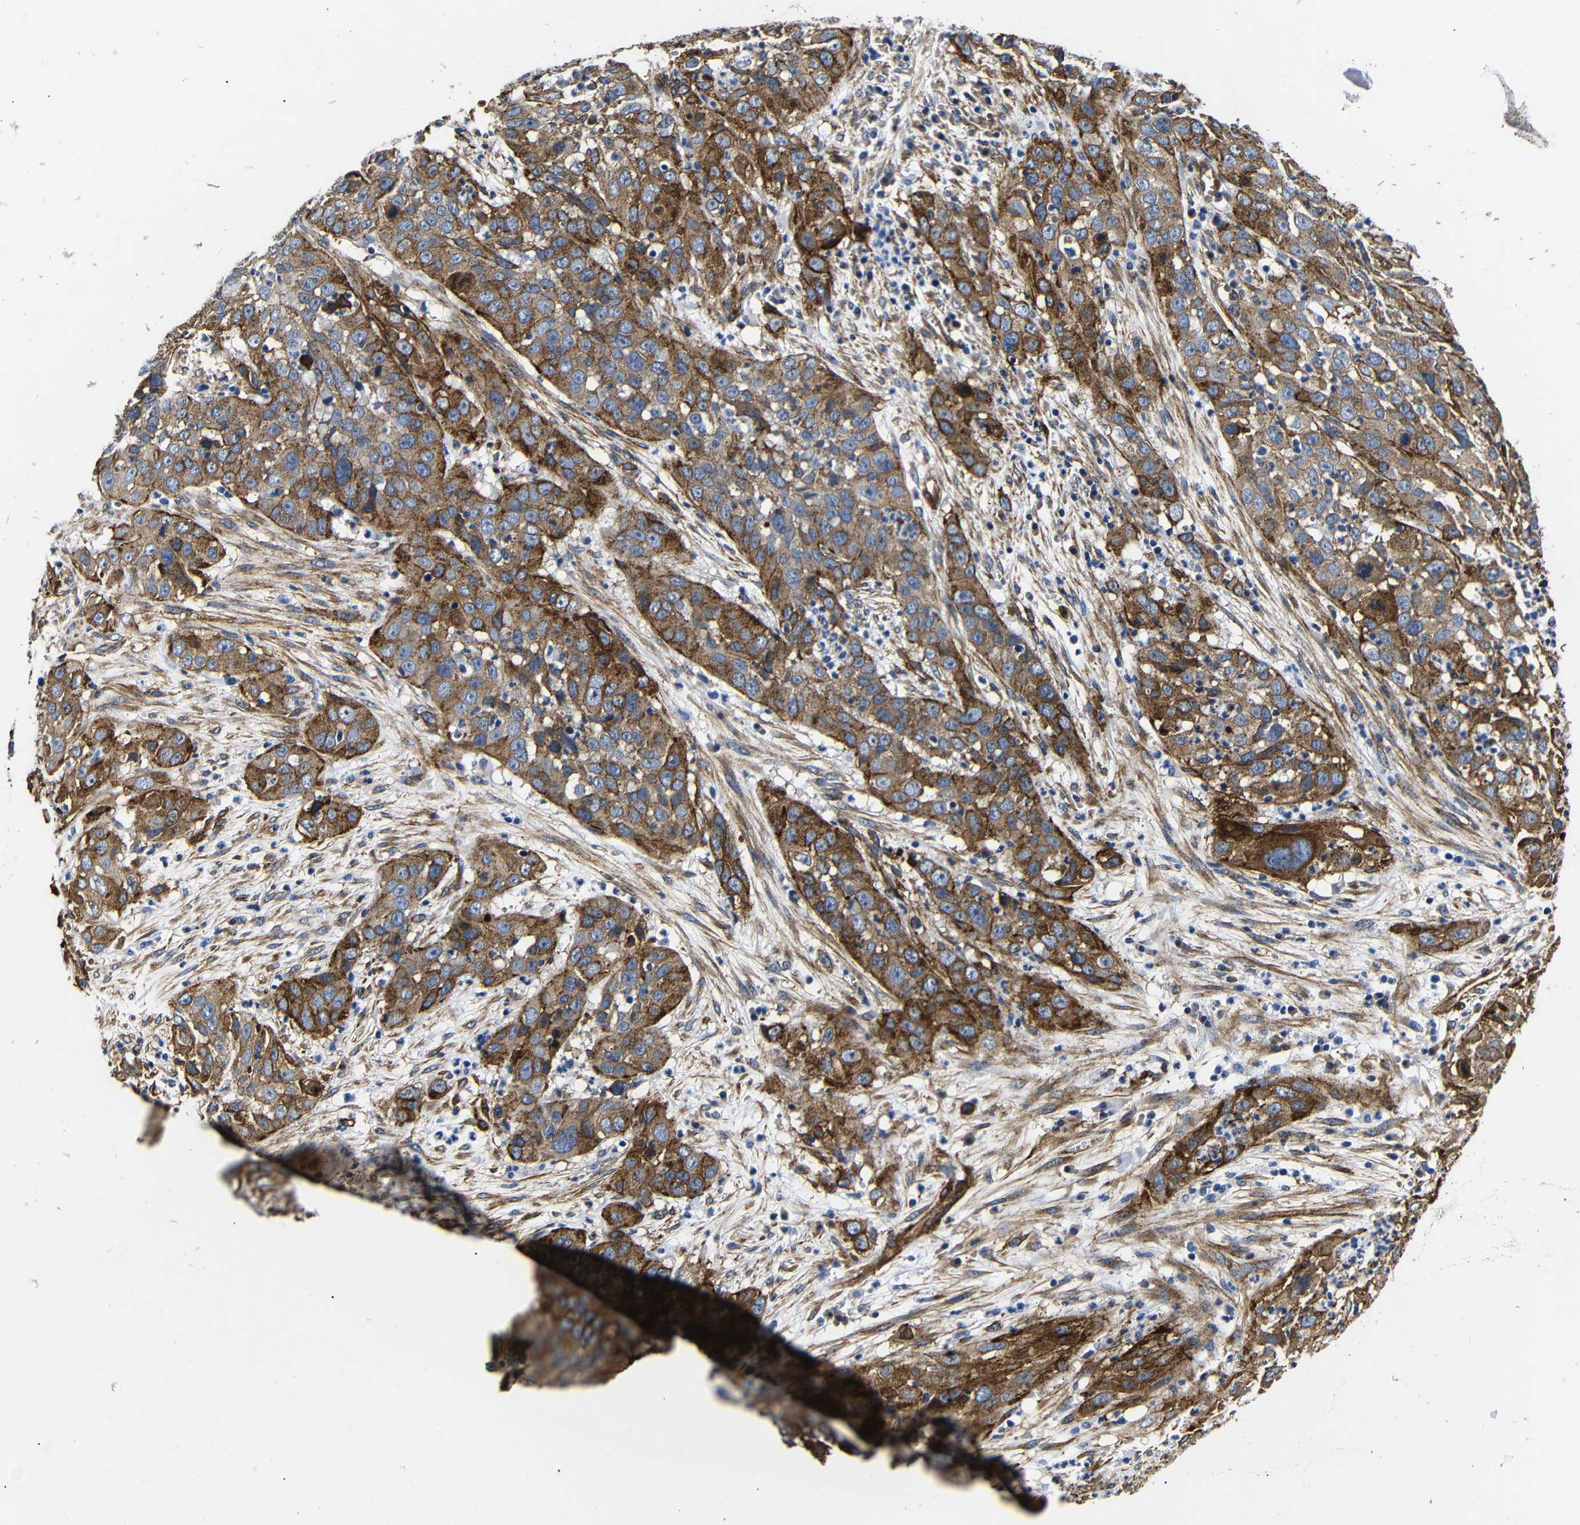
{"staining": {"intensity": "moderate", "quantity": ">75%", "location": "cytoplasmic/membranous"}, "tissue": "cervical cancer", "cell_type": "Tumor cells", "image_type": "cancer", "snomed": [{"axis": "morphology", "description": "Squamous cell carcinoma, NOS"}, {"axis": "topography", "description": "Cervix"}], "caption": "There is medium levels of moderate cytoplasmic/membranous positivity in tumor cells of cervical cancer (squamous cell carcinoma), as demonstrated by immunohistochemical staining (brown color).", "gene": "CAV2", "patient": {"sex": "female", "age": 32}}